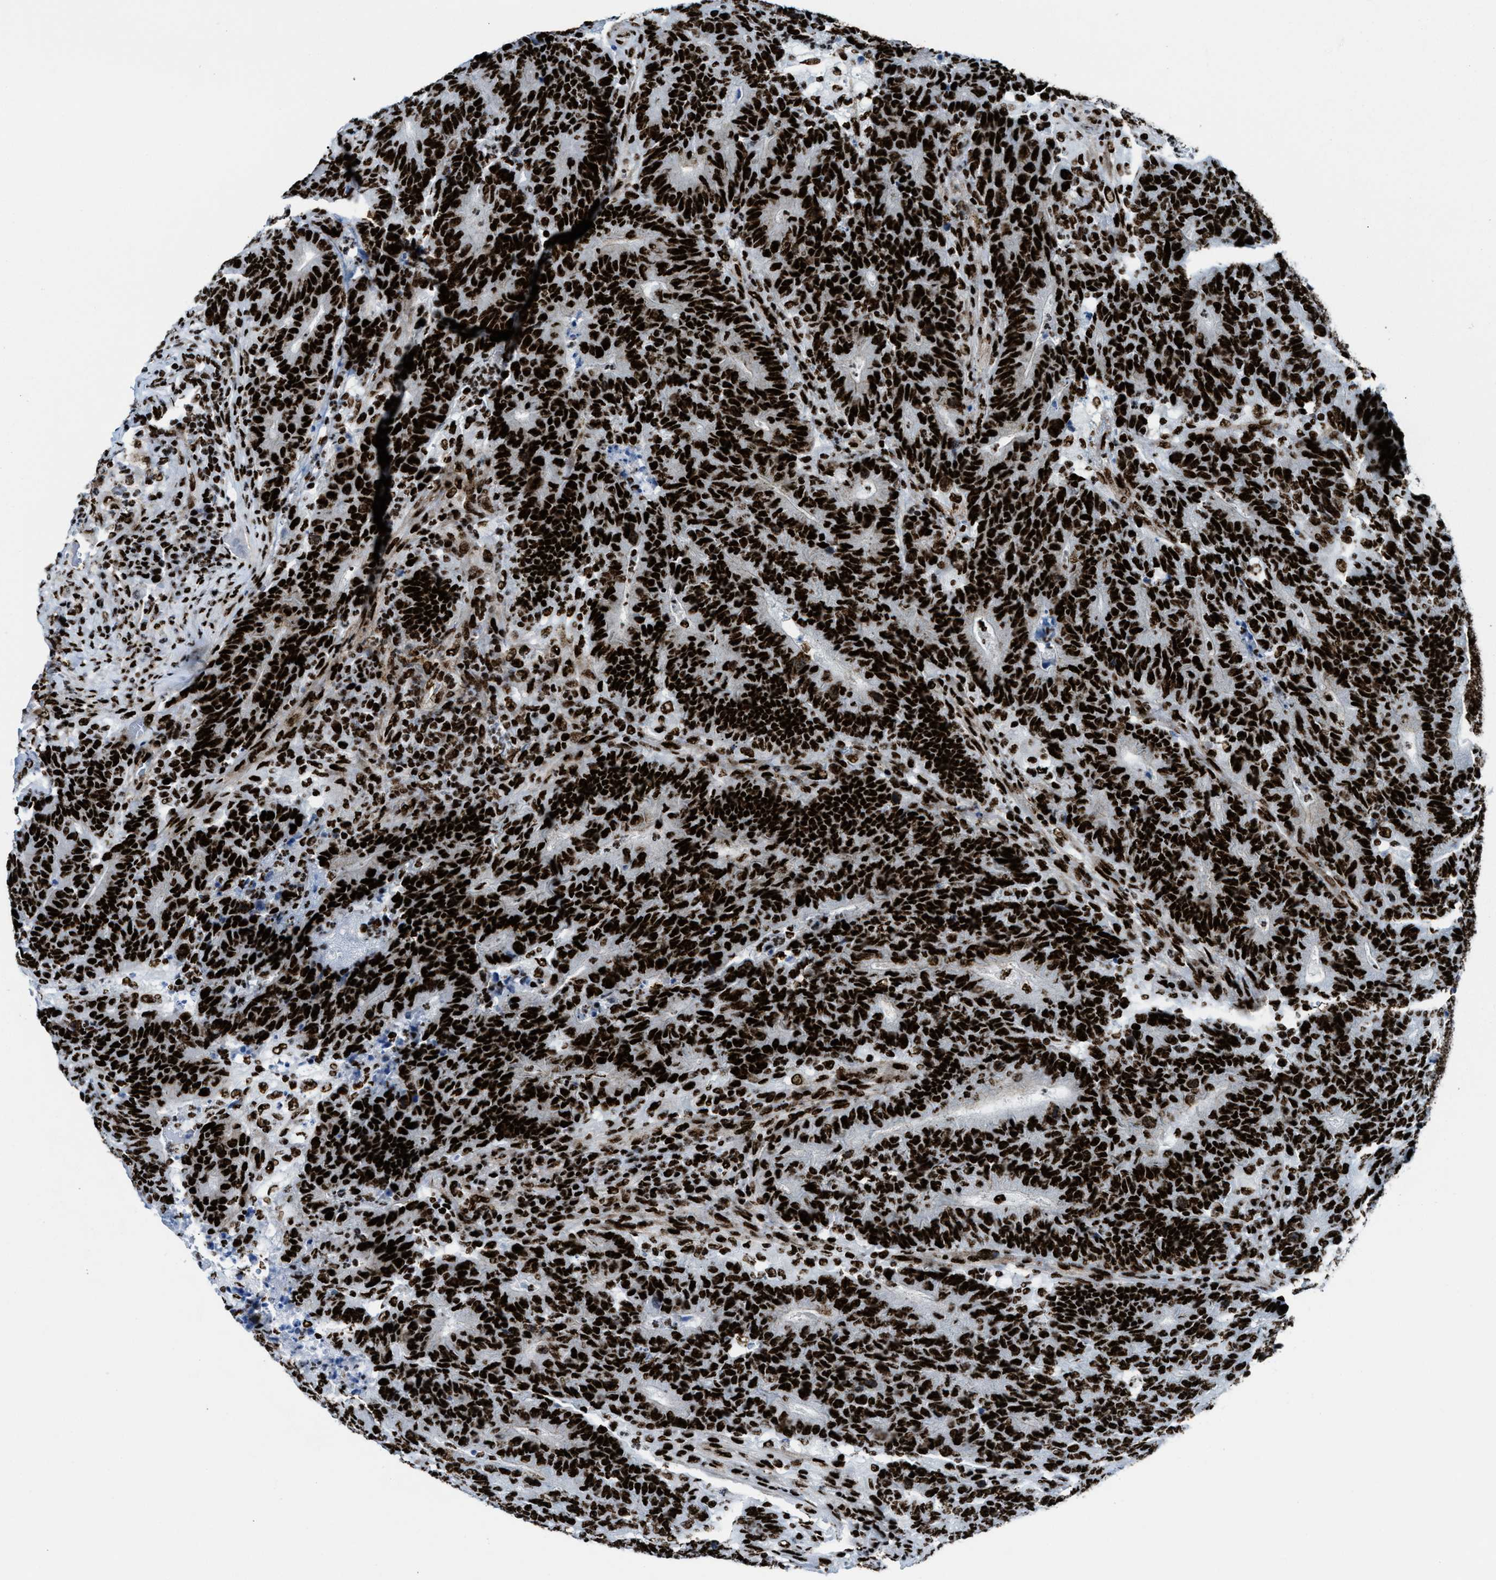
{"staining": {"intensity": "strong", "quantity": ">75%", "location": "nuclear"}, "tissue": "colorectal cancer", "cell_type": "Tumor cells", "image_type": "cancer", "snomed": [{"axis": "morphology", "description": "Normal tissue, NOS"}, {"axis": "morphology", "description": "Adenocarcinoma, NOS"}, {"axis": "topography", "description": "Colon"}], "caption": "IHC (DAB (3,3'-diaminobenzidine)) staining of colorectal cancer (adenocarcinoma) displays strong nuclear protein positivity in approximately >75% of tumor cells.", "gene": "NONO", "patient": {"sex": "female", "age": 75}}